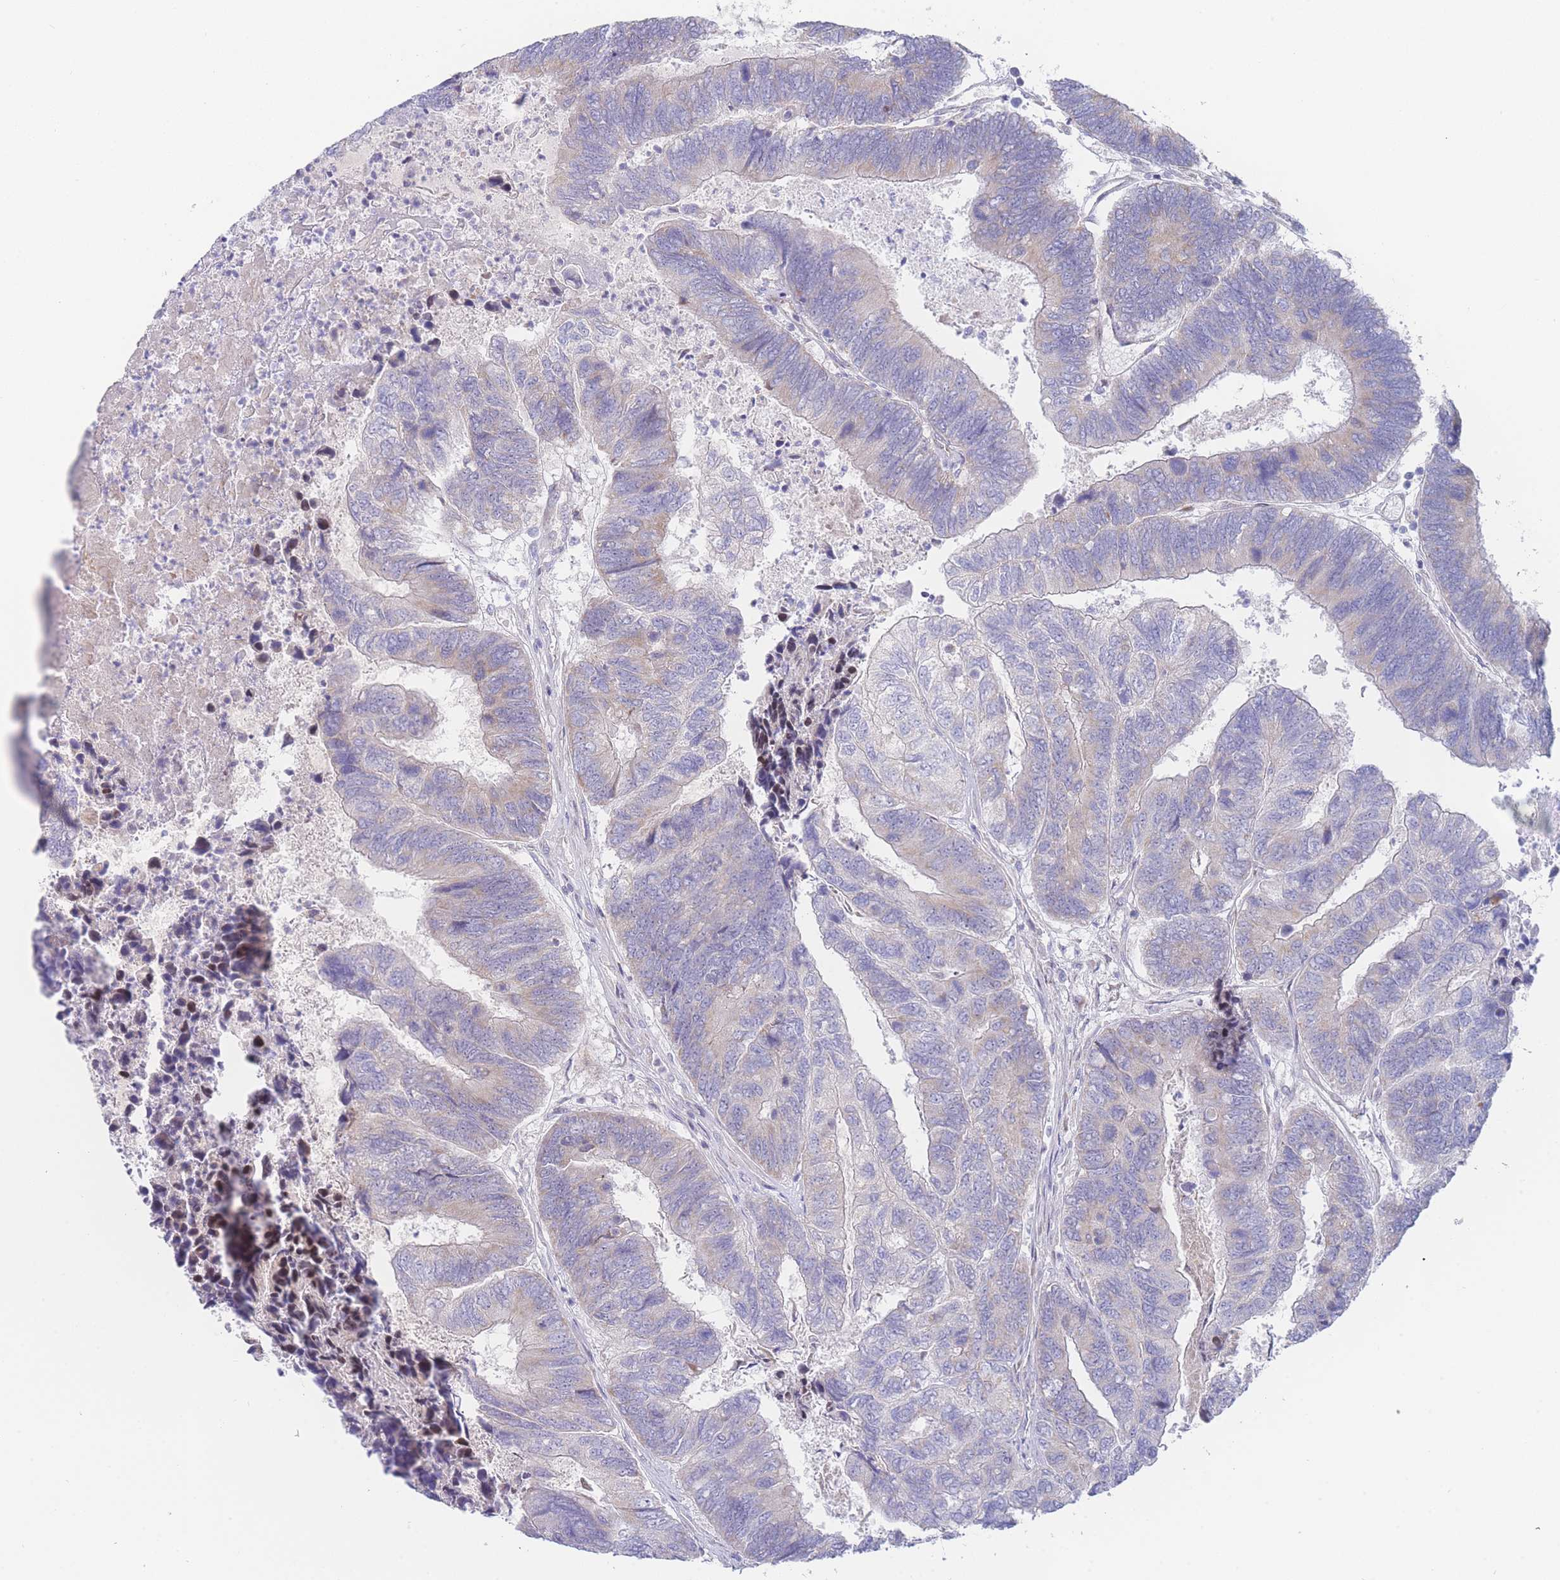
{"staining": {"intensity": "negative", "quantity": "none", "location": "none"}, "tissue": "colorectal cancer", "cell_type": "Tumor cells", "image_type": "cancer", "snomed": [{"axis": "morphology", "description": "Adenocarcinoma, NOS"}, {"axis": "topography", "description": "Colon"}], "caption": "Immunohistochemistry photomicrograph of neoplastic tissue: human colorectal cancer stained with DAB shows no significant protein positivity in tumor cells.", "gene": "GPAM", "patient": {"sex": "female", "age": 67}}